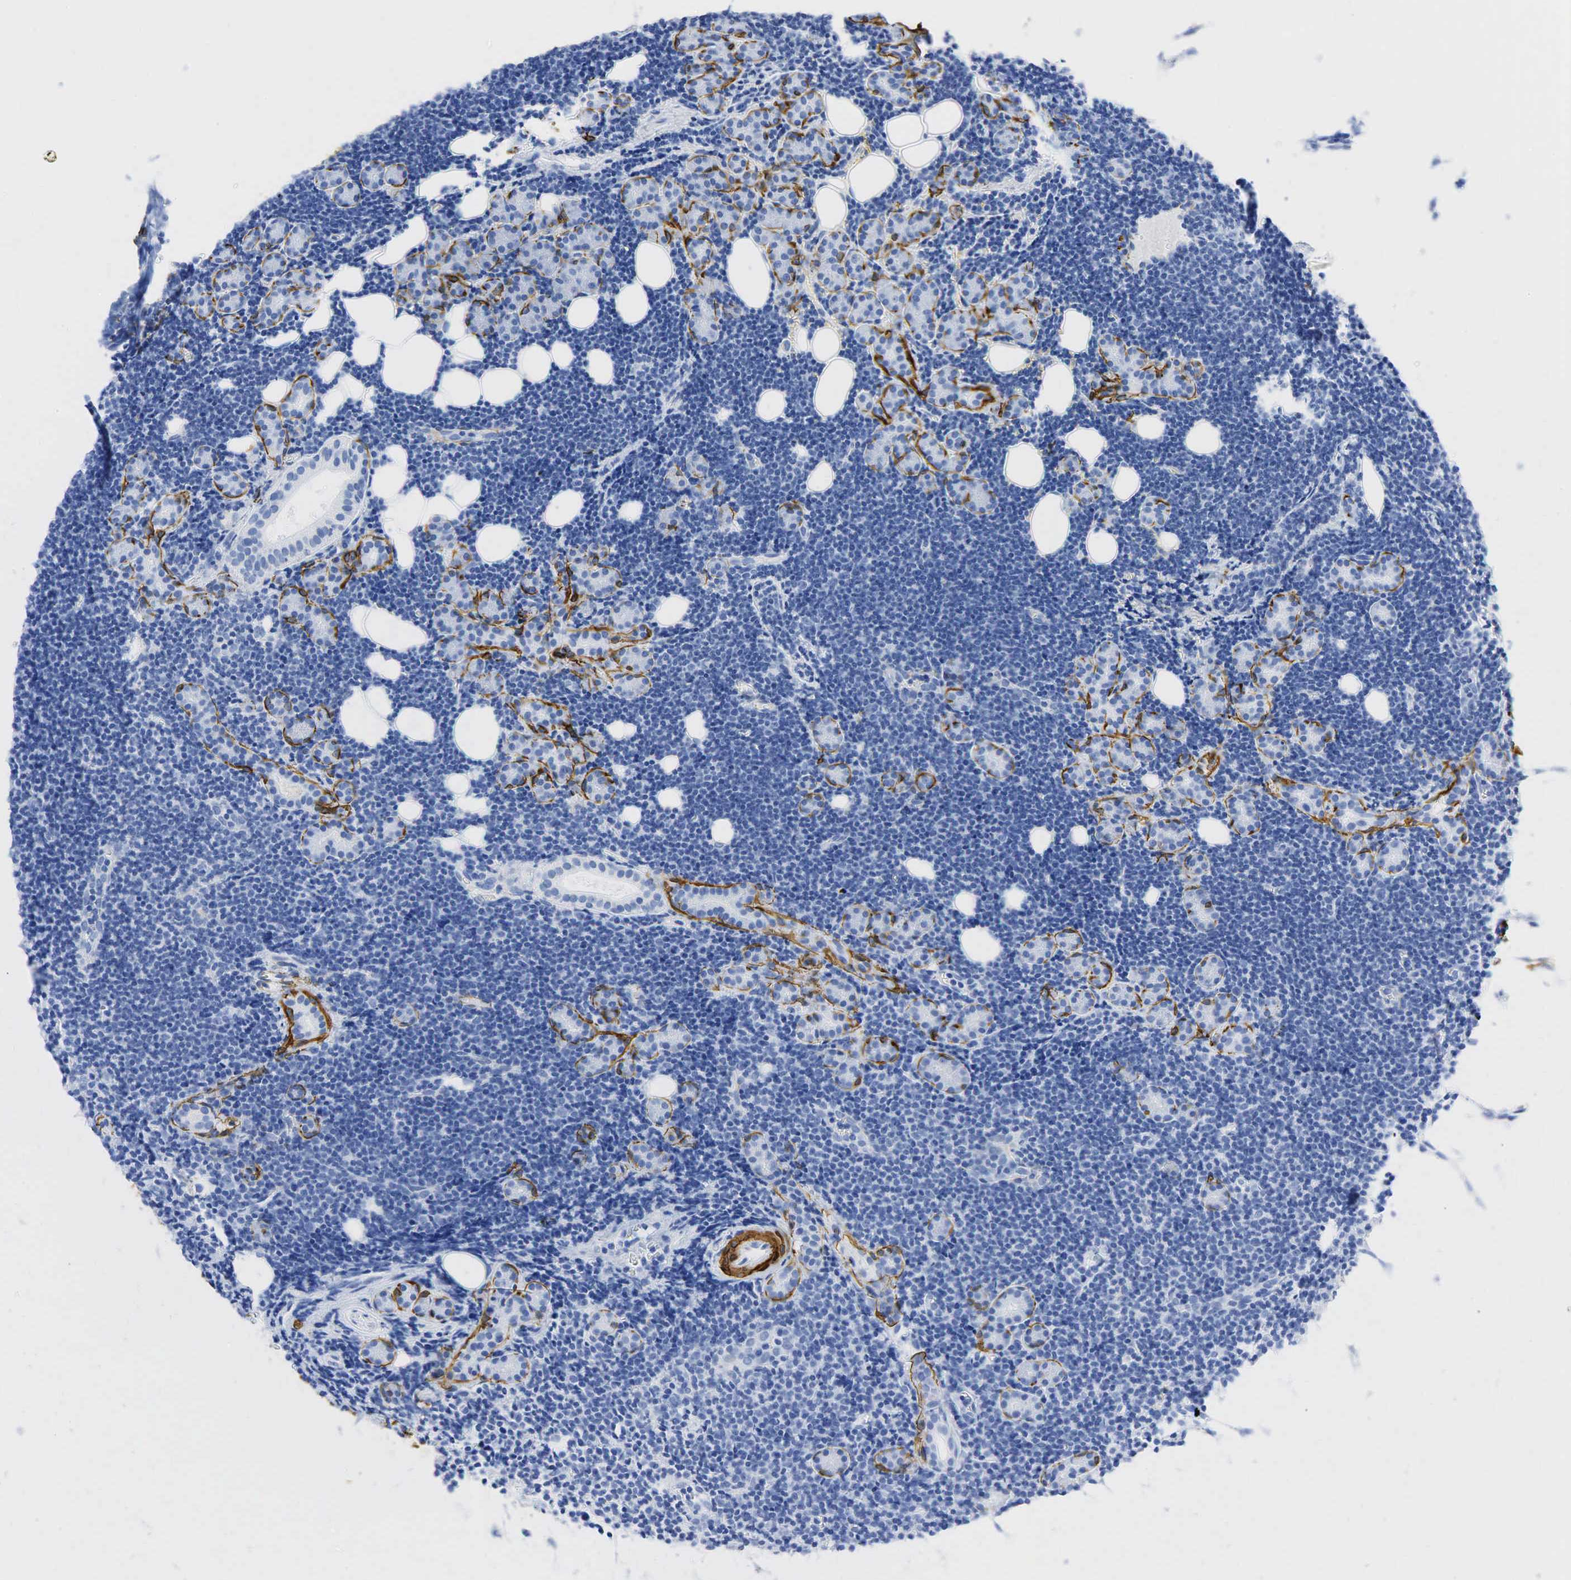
{"staining": {"intensity": "negative", "quantity": "none", "location": "none"}, "tissue": "lymphoma", "cell_type": "Tumor cells", "image_type": "cancer", "snomed": [{"axis": "morphology", "description": "Malignant lymphoma, non-Hodgkin's type, Low grade"}, {"axis": "topography", "description": "Lymph node"}], "caption": "IHC image of neoplastic tissue: human lymphoma stained with DAB demonstrates no significant protein positivity in tumor cells.", "gene": "ACTA1", "patient": {"sex": "male", "age": 57}}